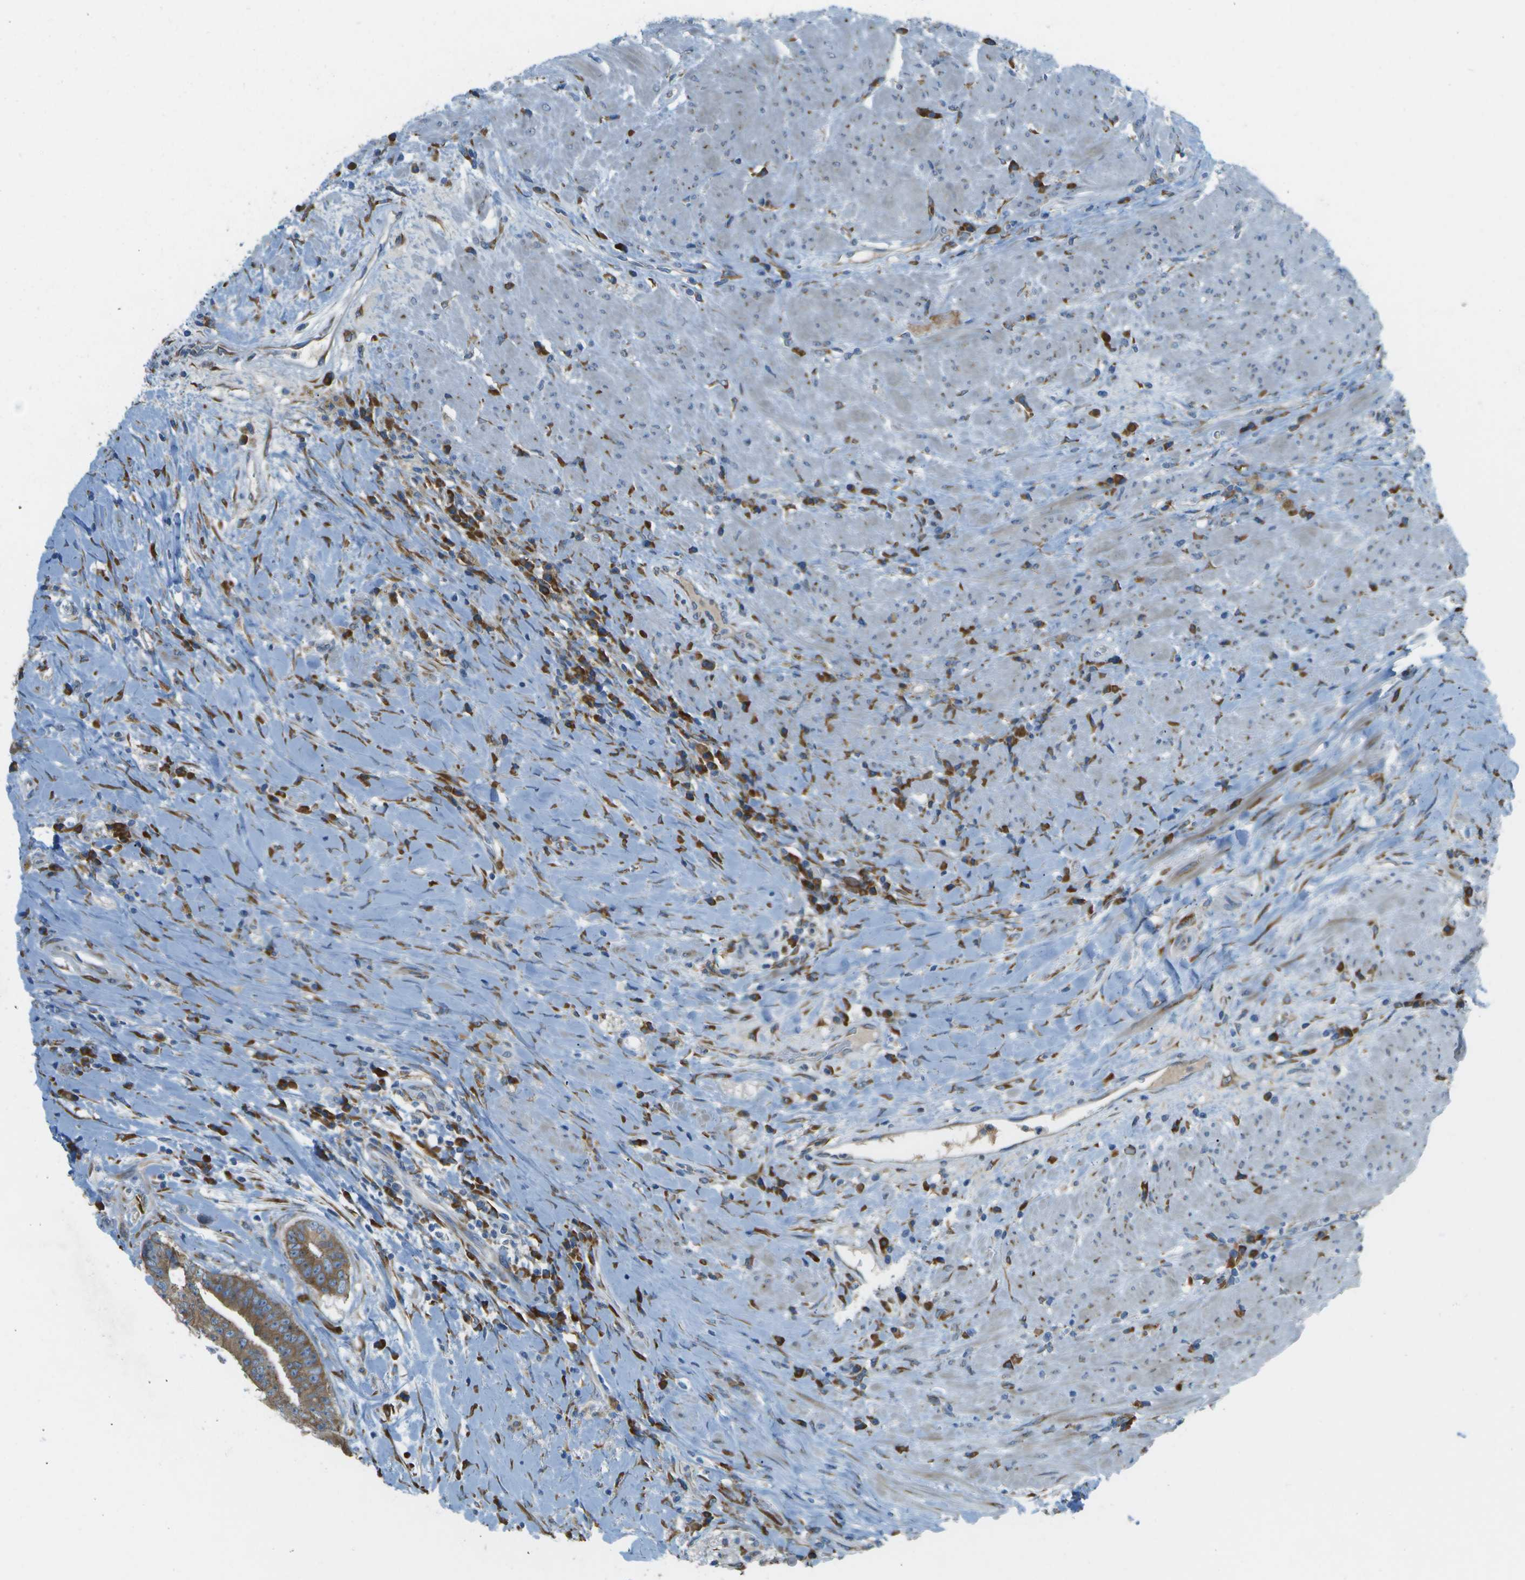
{"staining": {"intensity": "moderate", "quantity": ">75%", "location": "cytoplasmic/membranous"}, "tissue": "colorectal cancer", "cell_type": "Tumor cells", "image_type": "cancer", "snomed": [{"axis": "morphology", "description": "Adenocarcinoma, NOS"}, {"axis": "topography", "description": "Rectum"}], "caption": "Human colorectal cancer (adenocarcinoma) stained with a brown dye displays moderate cytoplasmic/membranous positive staining in about >75% of tumor cells.", "gene": "KCTD3", "patient": {"sex": "male", "age": 72}}